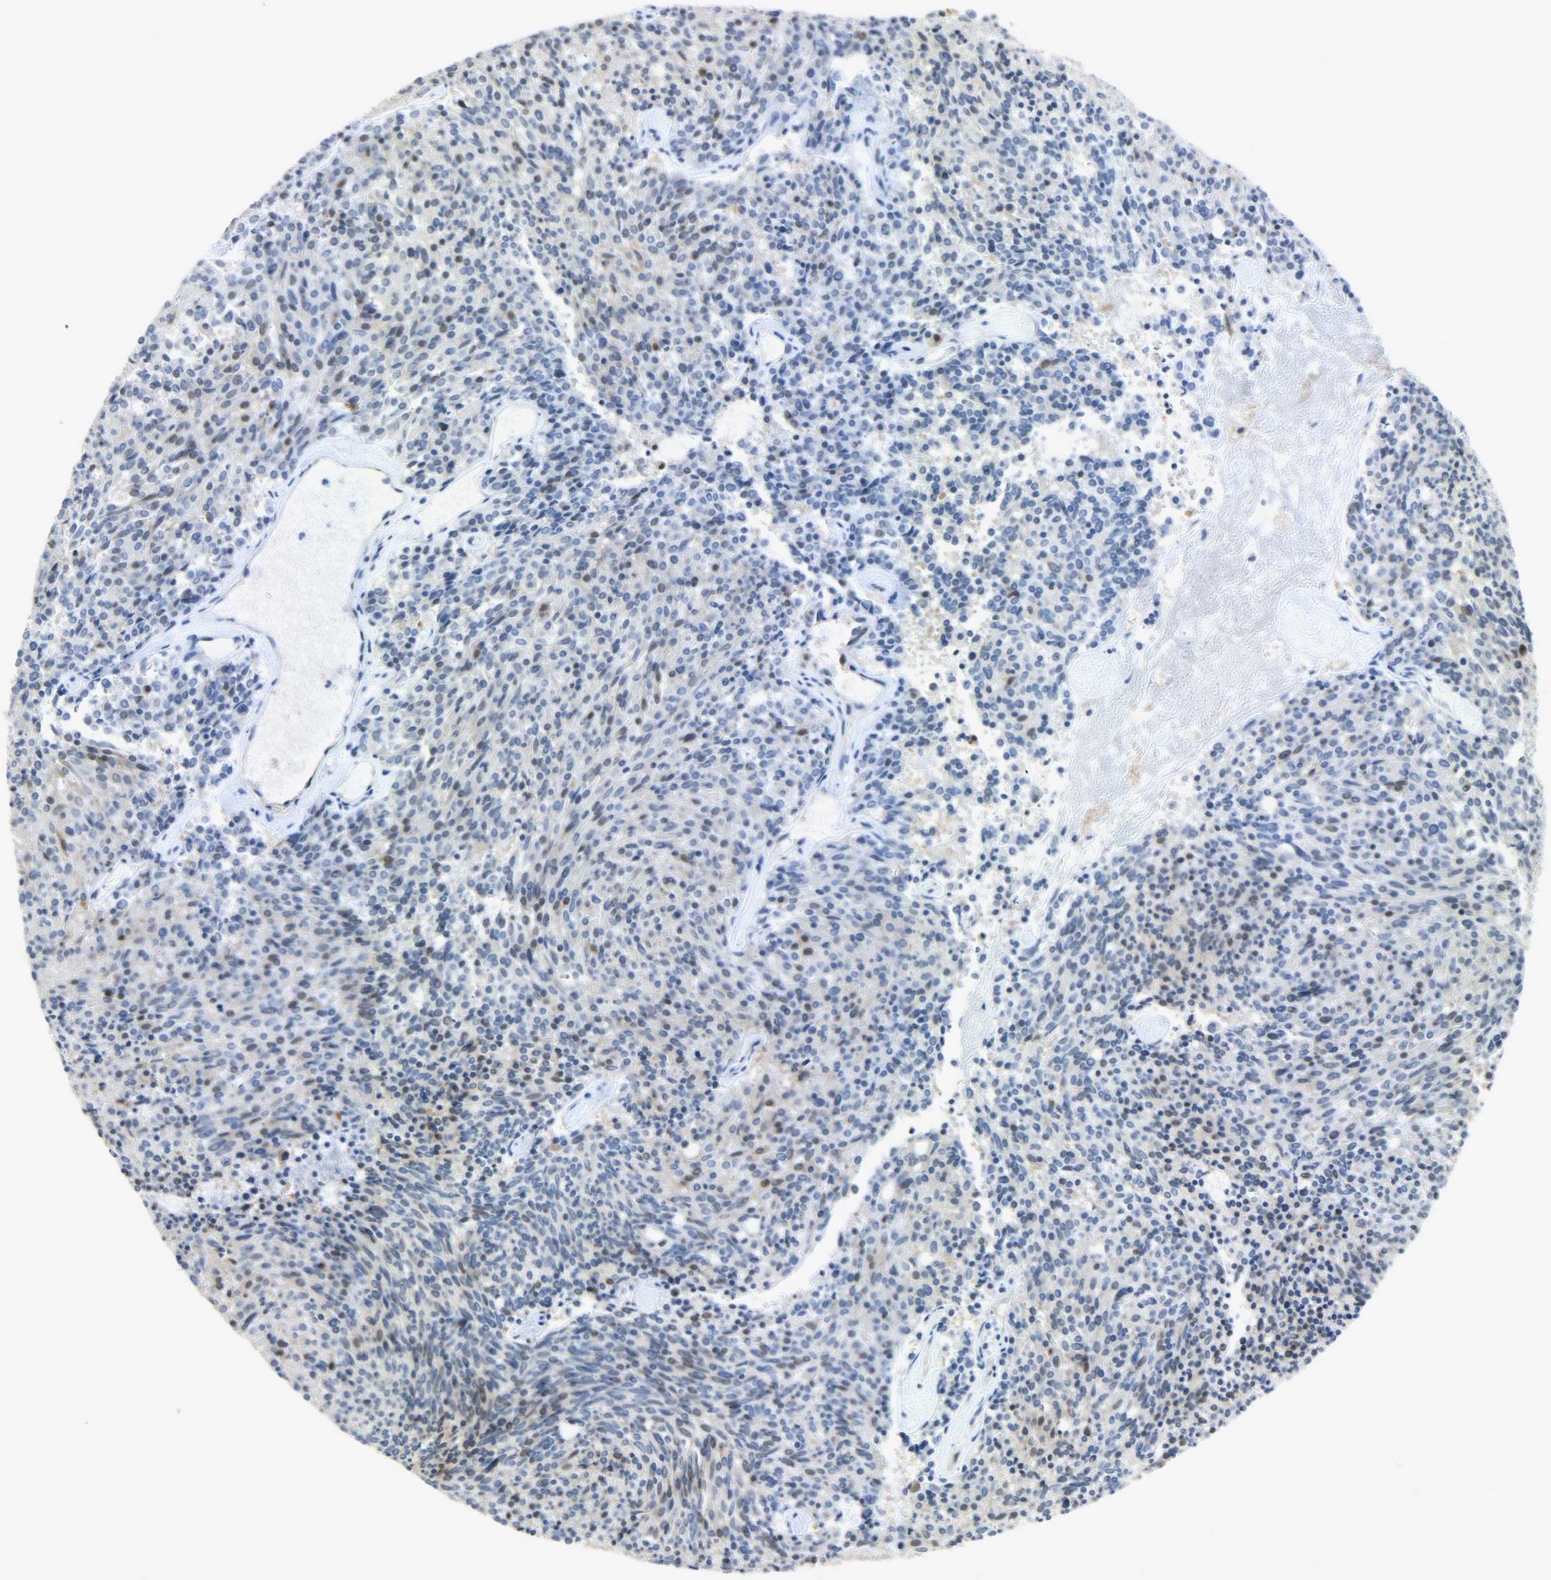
{"staining": {"intensity": "moderate", "quantity": "<25%", "location": "nuclear"}, "tissue": "carcinoid", "cell_type": "Tumor cells", "image_type": "cancer", "snomed": [{"axis": "morphology", "description": "Carcinoid, malignant, NOS"}, {"axis": "topography", "description": "Pancreas"}], "caption": "A low amount of moderate nuclear positivity is appreciated in approximately <25% of tumor cells in carcinoid tissue.", "gene": "EIF4EBP1", "patient": {"sex": "female", "age": 54}}